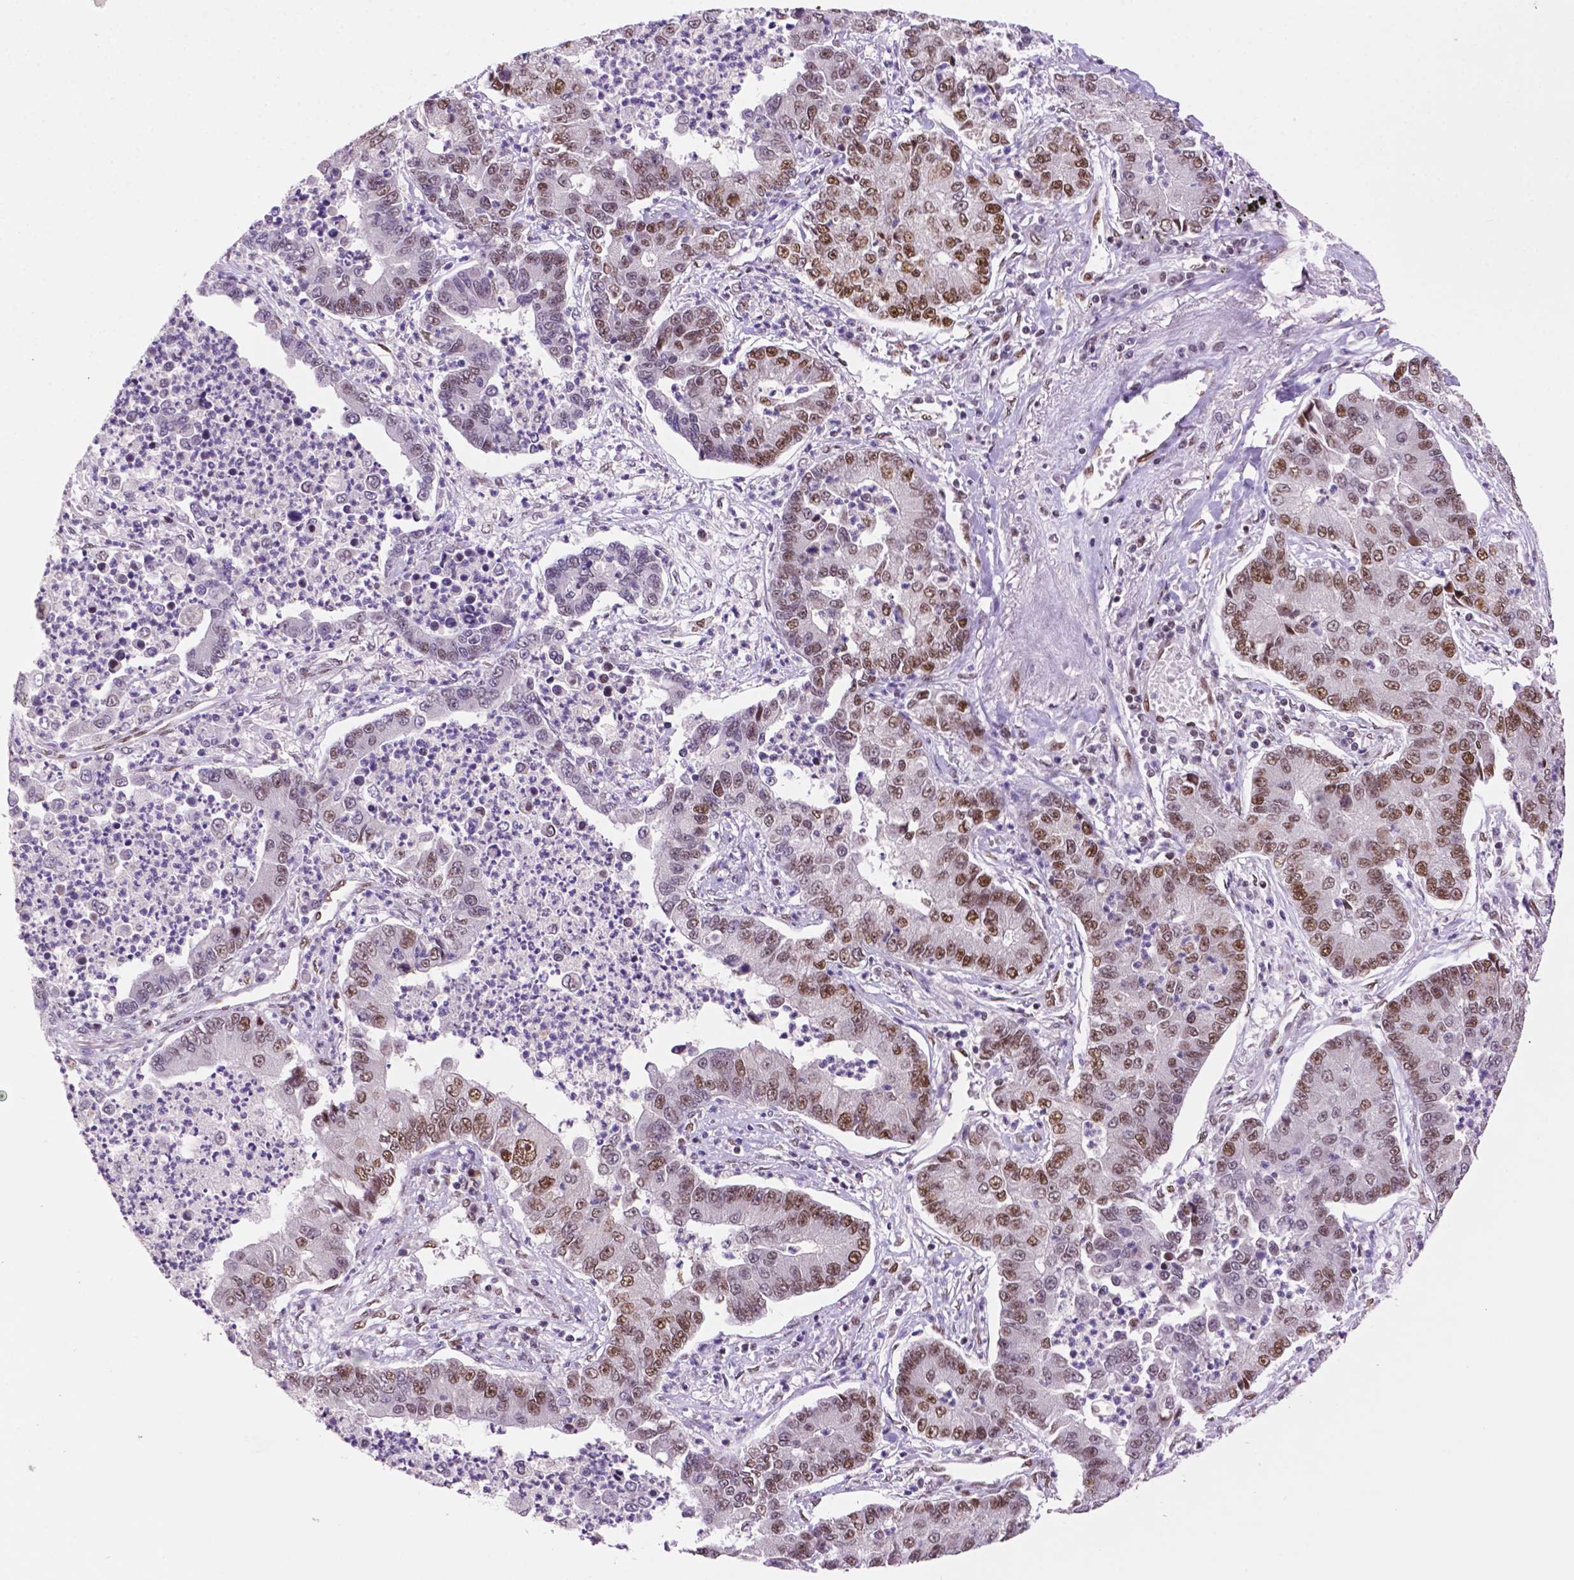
{"staining": {"intensity": "weak", "quantity": "25%-75%", "location": "nuclear"}, "tissue": "lung cancer", "cell_type": "Tumor cells", "image_type": "cancer", "snomed": [{"axis": "morphology", "description": "Adenocarcinoma, NOS"}, {"axis": "topography", "description": "Lung"}], "caption": "There is low levels of weak nuclear positivity in tumor cells of adenocarcinoma (lung), as demonstrated by immunohistochemical staining (brown color).", "gene": "MLH1", "patient": {"sex": "female", "age": 57}}